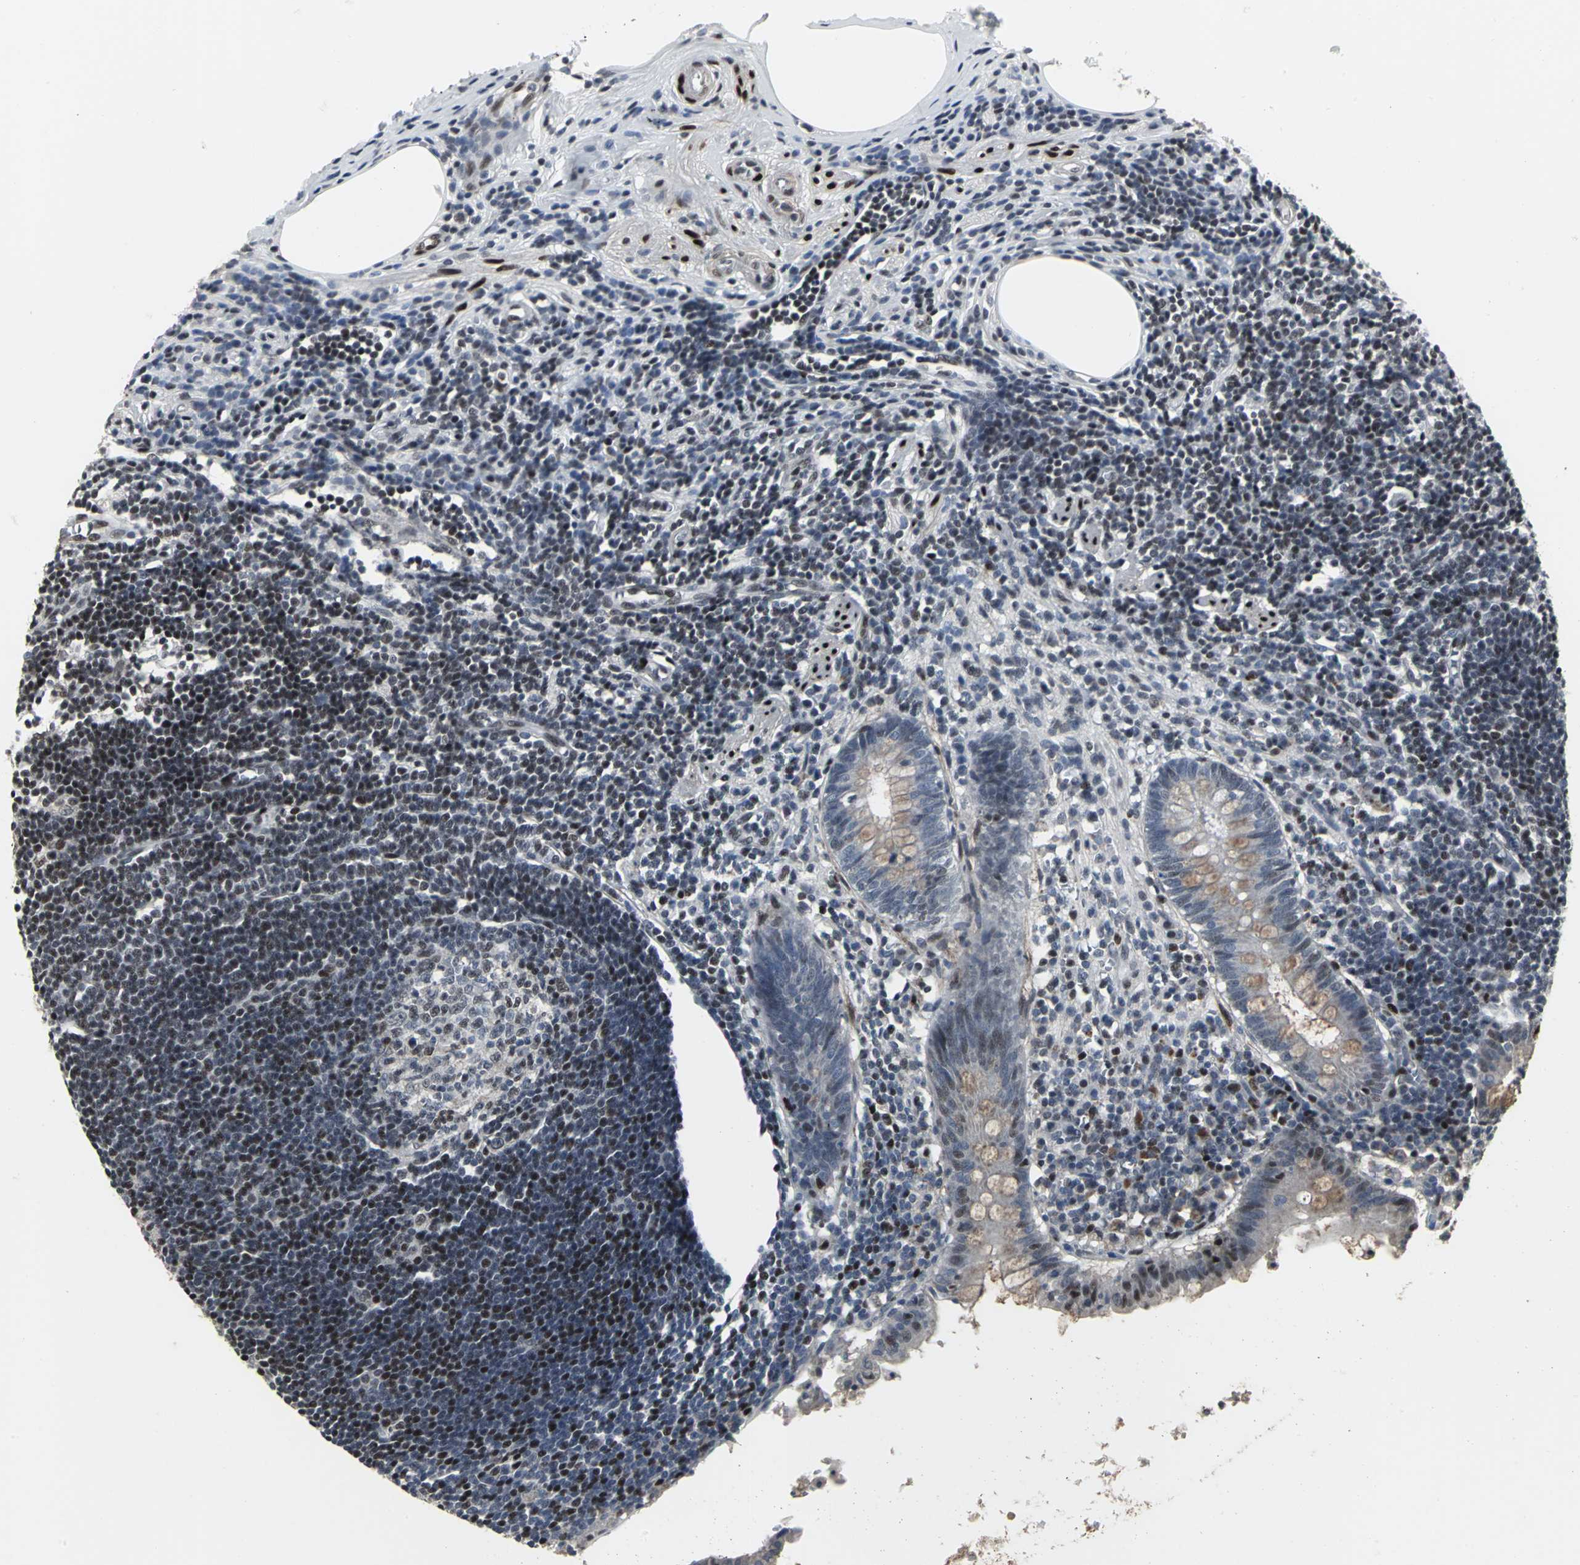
{"staining": {"intensity": "weak", "quantity": "25%-75%", "location": "cytoplasmic/membranous"}, "tissue": "appendix", "cell_type": "Glandular cells", "image_type": "normal", "snomed": [{"axis": "morphology", "description": "Normal tissue, NOS"}, {"axis": "topography", "description": "Appendix"}], "caption": "A photomicrograph of appendix stained for a protein shows weak cytoplasmic/membranous brown staining in glandular cells. Nuclei are stained in blue.", "gene": "SRF", "patient": {"sex": "female", "age": 50}}